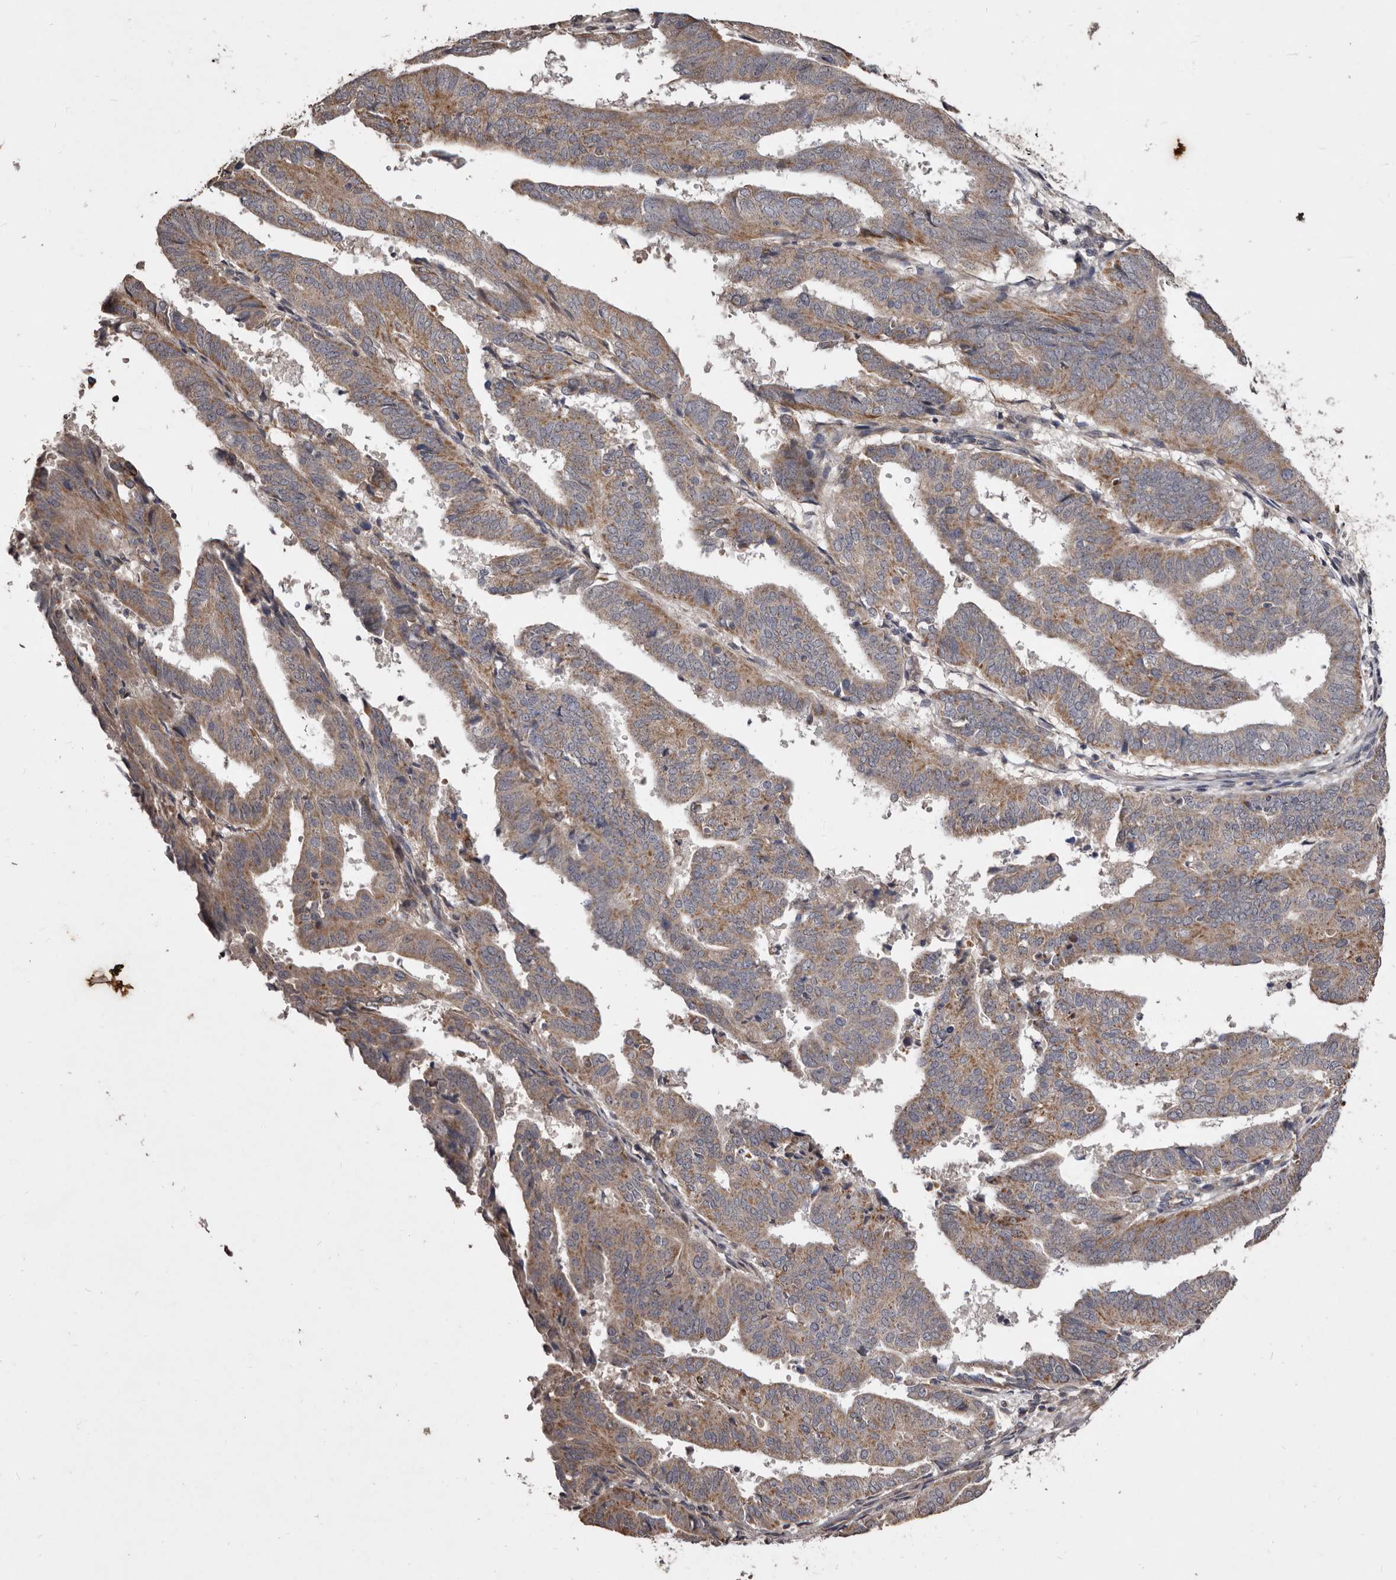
{"staining": {"intensity": "moderate", "quantity": ">75%", "location": "cytoplasmic/membranous"}, "tissue": "endometrial cancer", "cell_type": "Tumor cells", "image_type": "cancer", "snomed": [{"axis": "morphology", "description": "Adenocarcinoma, NOS"}, {"axis": "topography", "description": "Uterus"}], "caption": "High-power microscopy captured an IHC image of endometrial adenocarcinoma, revealing moderate cytoplasmic/membranous positivity in approximately >75% of tumor cells.", "gene": "FLAD1", "patient": {"sex": "female", "age": 77}}